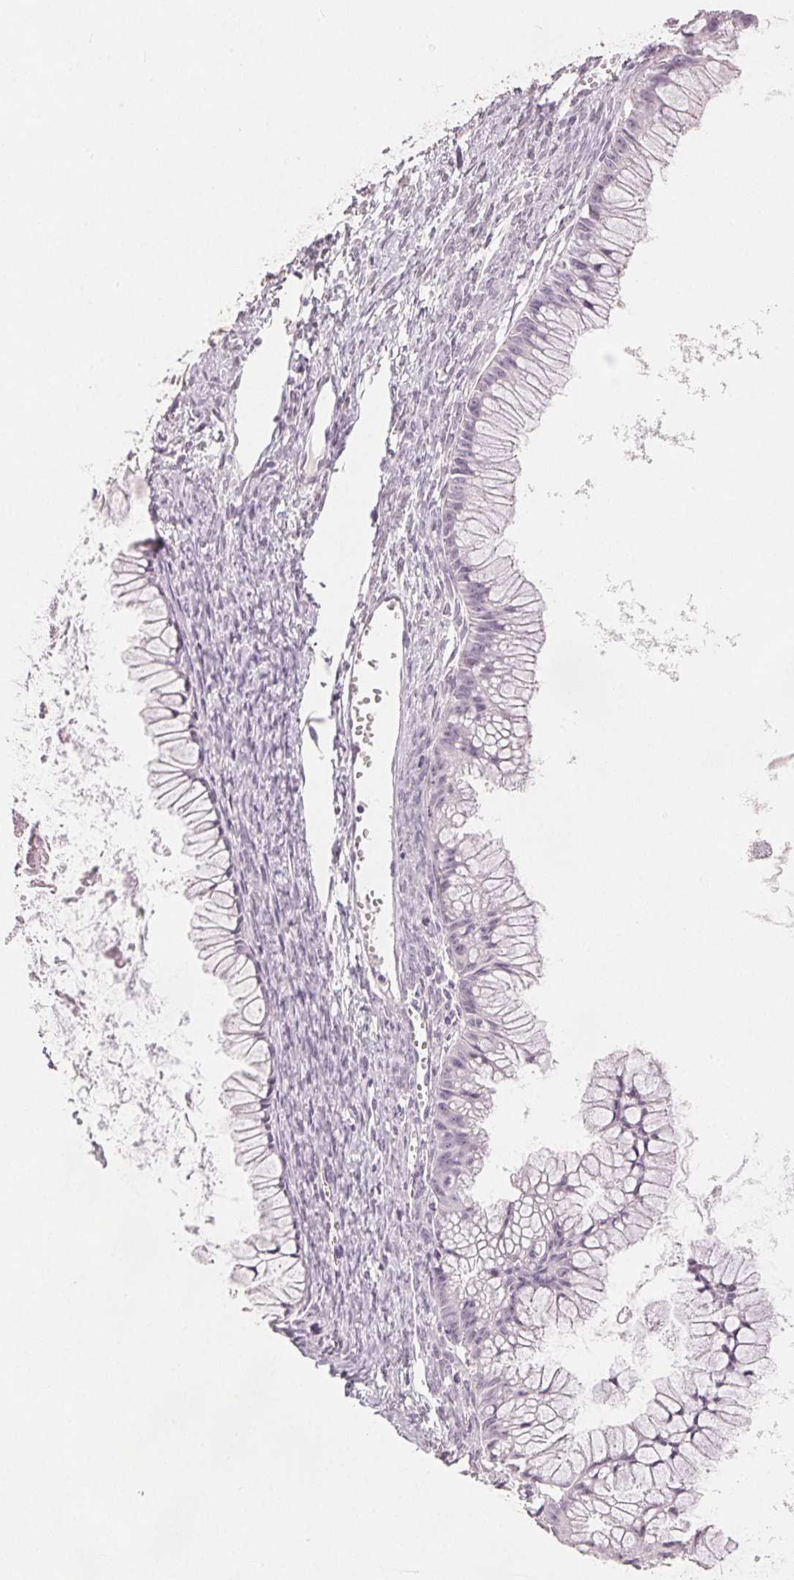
{"staining": {"intensity": "negative", "quantity": "none", "location": "none"}, "tissue": "ovarian cancer", "cell_type": "Tumor cells", "image_type": "cancer", "snomed": [{"axis": "morphology", "description": "Cystadenocarcinoma, mucinous, NOS"}, {"axis": "topography", "description": "Ovary"}], "caption": "There is no significant staining in tumor cells of ovarian cancer.", "gene": "SLC27A5", "patient": {"sex": "female", "age": 41}}